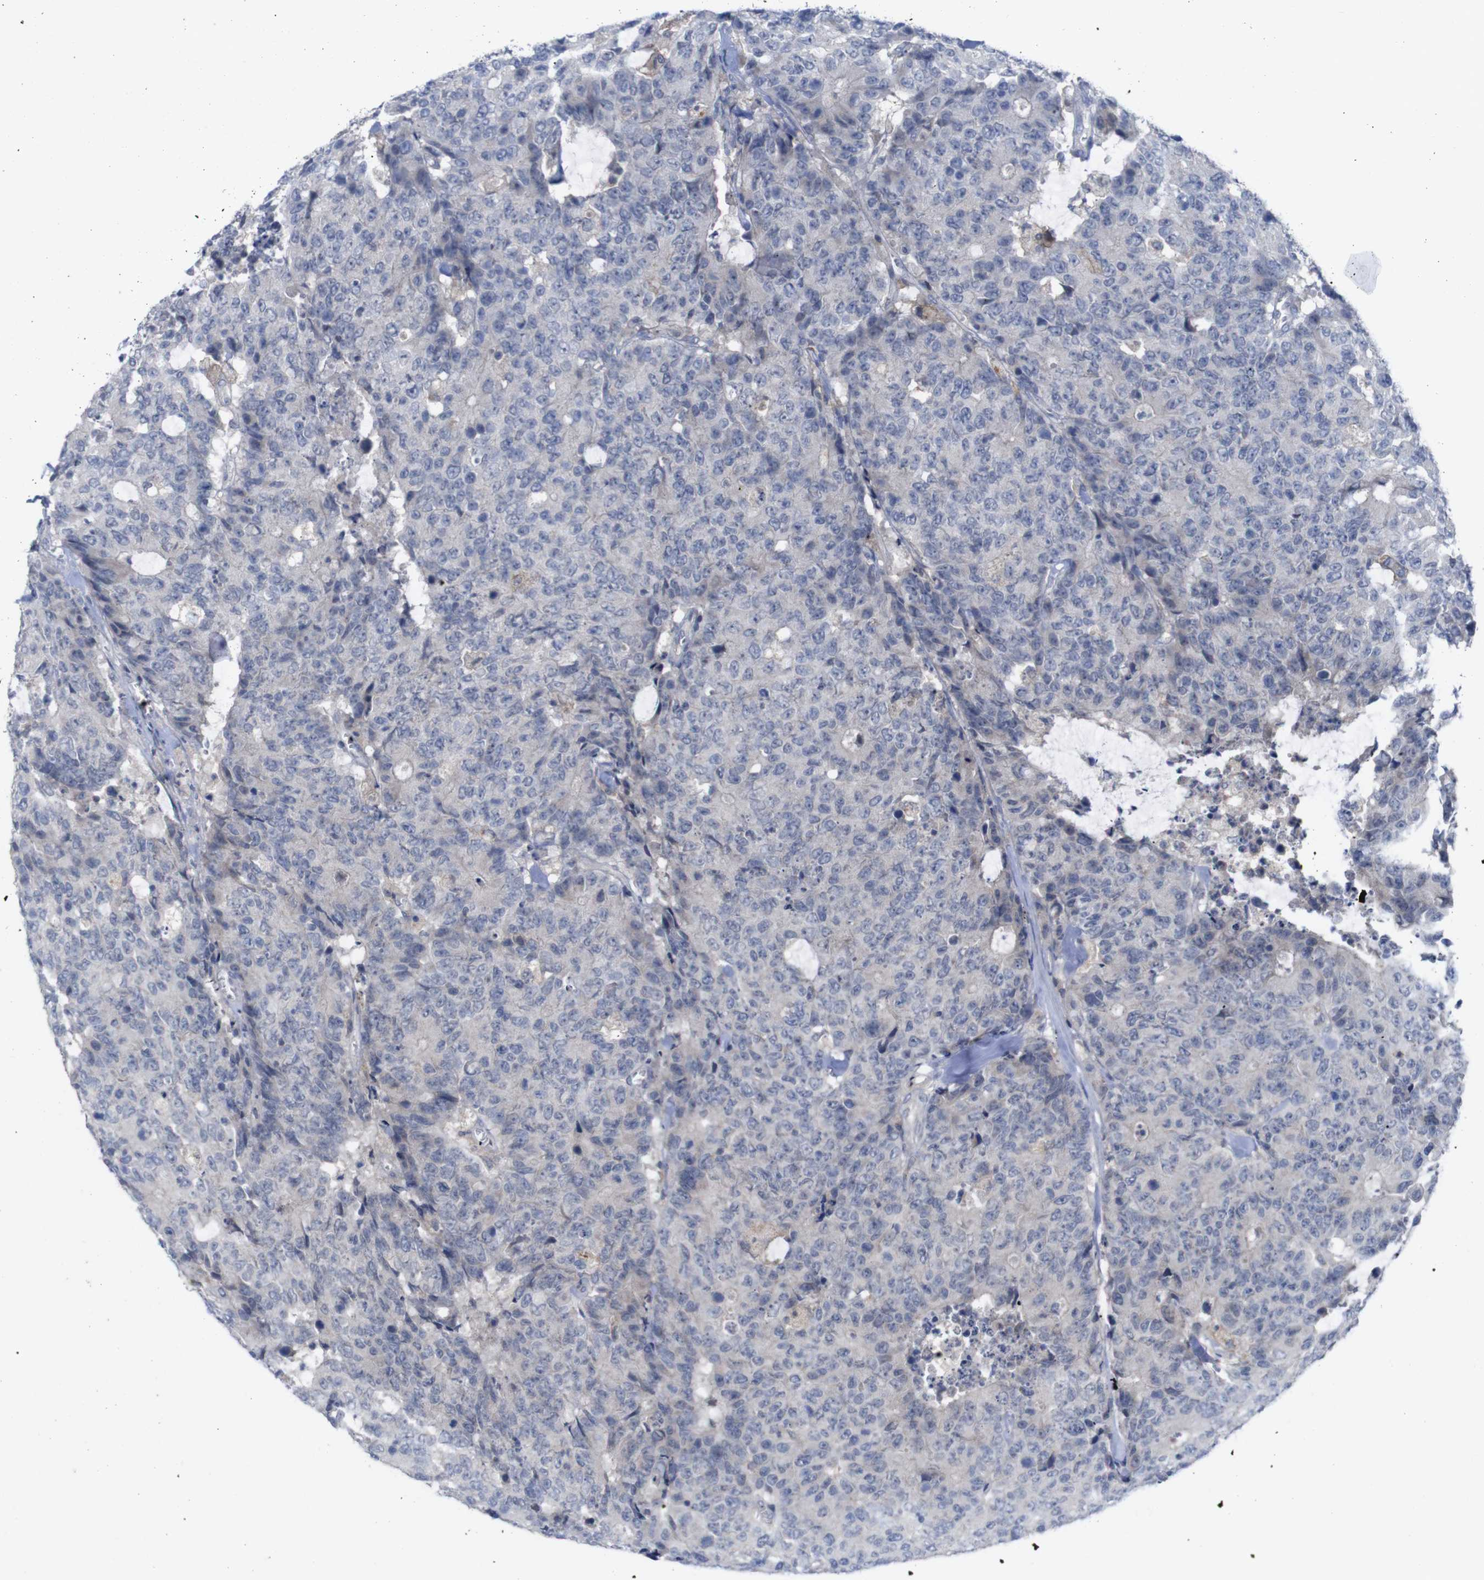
{"staining": {"intensity": "negative", "quantity": "none", "location": "none"}, "tissue": "colorectal cancer", "cell_type": "Tumor cells", "image_type": "cancer", "snomed": [{"axis": "morphology", "description": "Adenocarcinoma, NOS"}, {"axis": "topography", "description": "Colon"}], "caption": "Colorectal adenocarcinoma was stained to show a protein in brown. There is no significant positivity in tumor cells. (Immunohistochemistry, brightfield microscopy, high magnification).", "gene": "SLAMF7", "patient": {"sex": "female", "age": 86}}